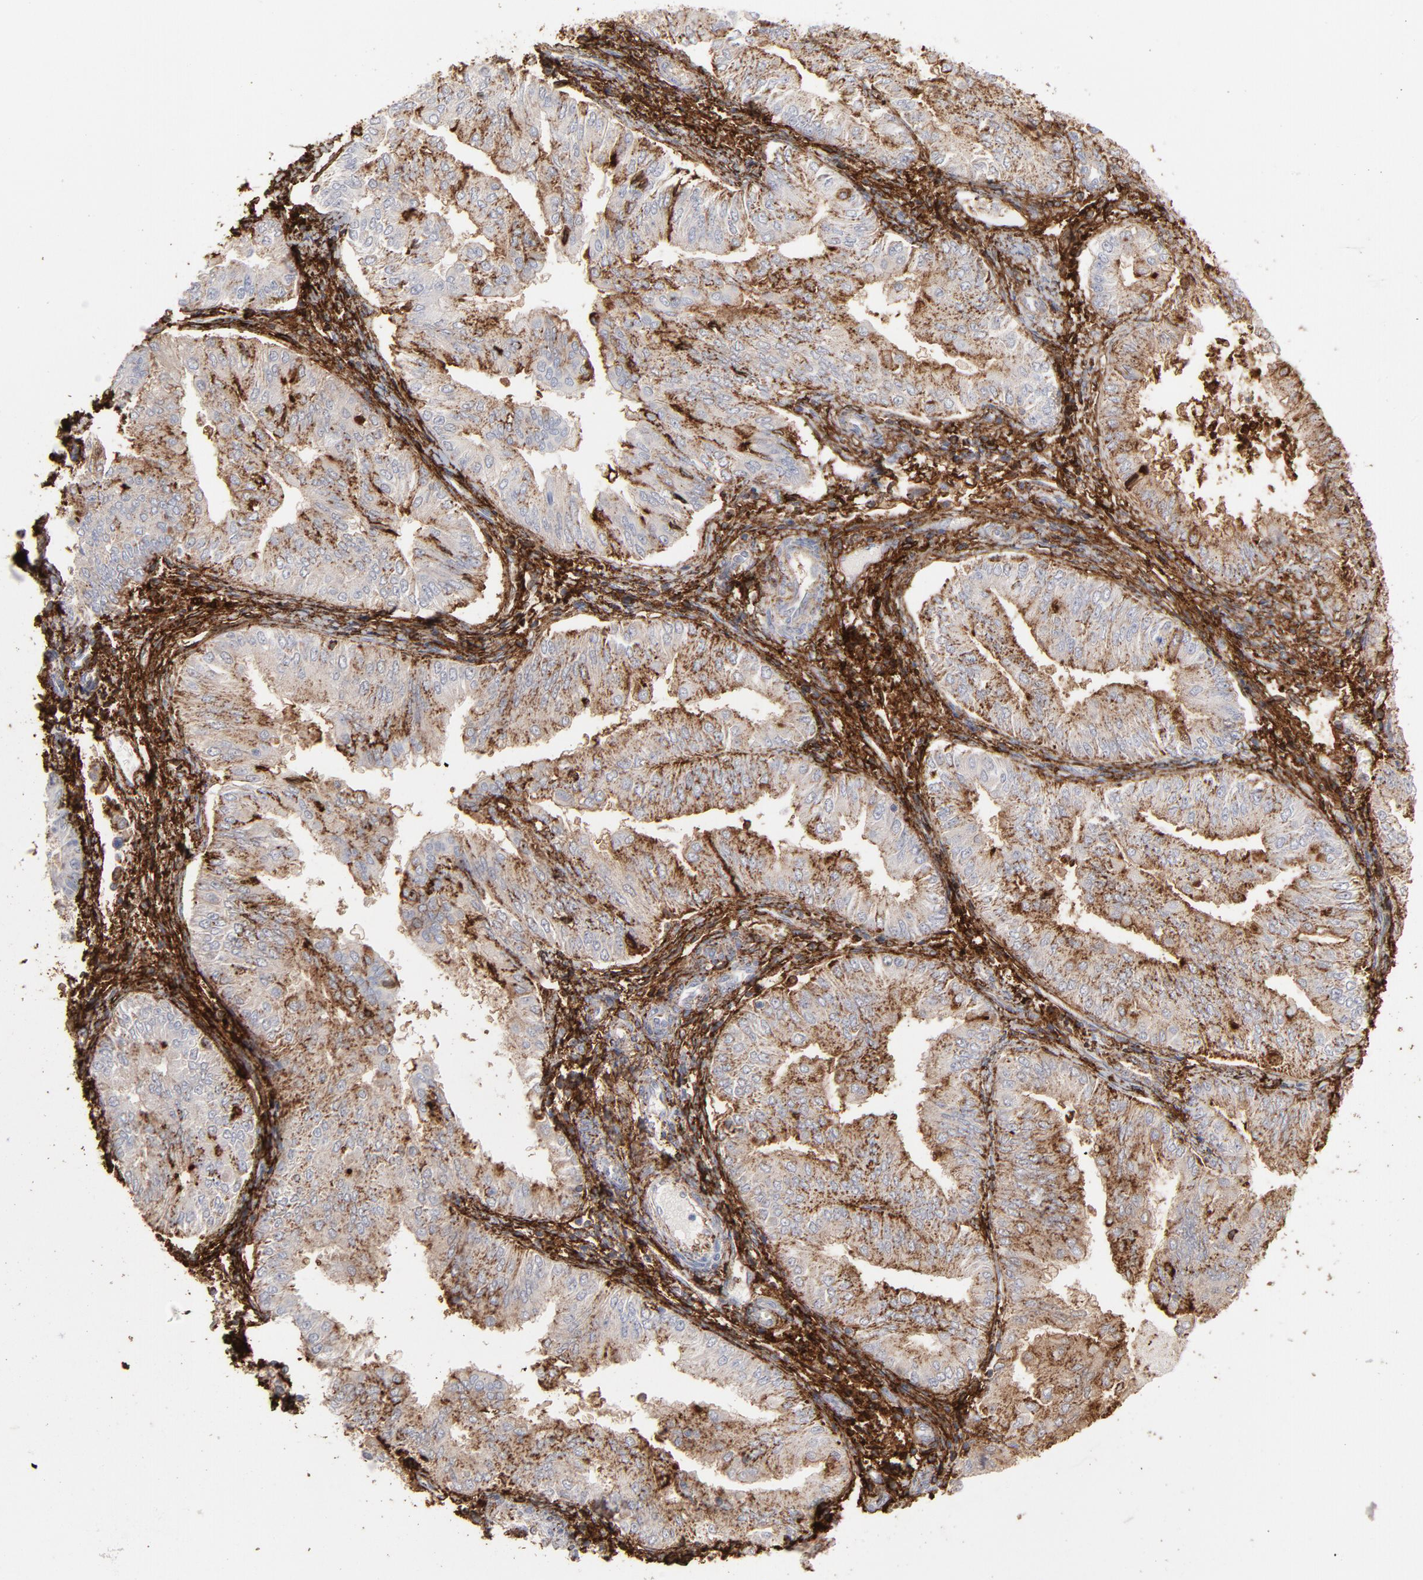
{"staining": {"intensity": "moderate", "quantity": "25%-75%", "location": "cytoplasmic/membranous"}, "tissue": "endometrial cancer", "cell_type": "Tumor cells", "image_type": "cancer", "snomed": [{"axis": "morphology", "description": "Adenocarcinoma, NOS"}, {"axis": "topography", "description": "Endometrium"}], "caption": "Moderate cytoplasmic/membranous protein positivity is present in about 25%-75% of tumor cells in endometrial adenocarcinoma.", "gene": "ANXA5", "patient": {"sex": "female", "age": 53}}